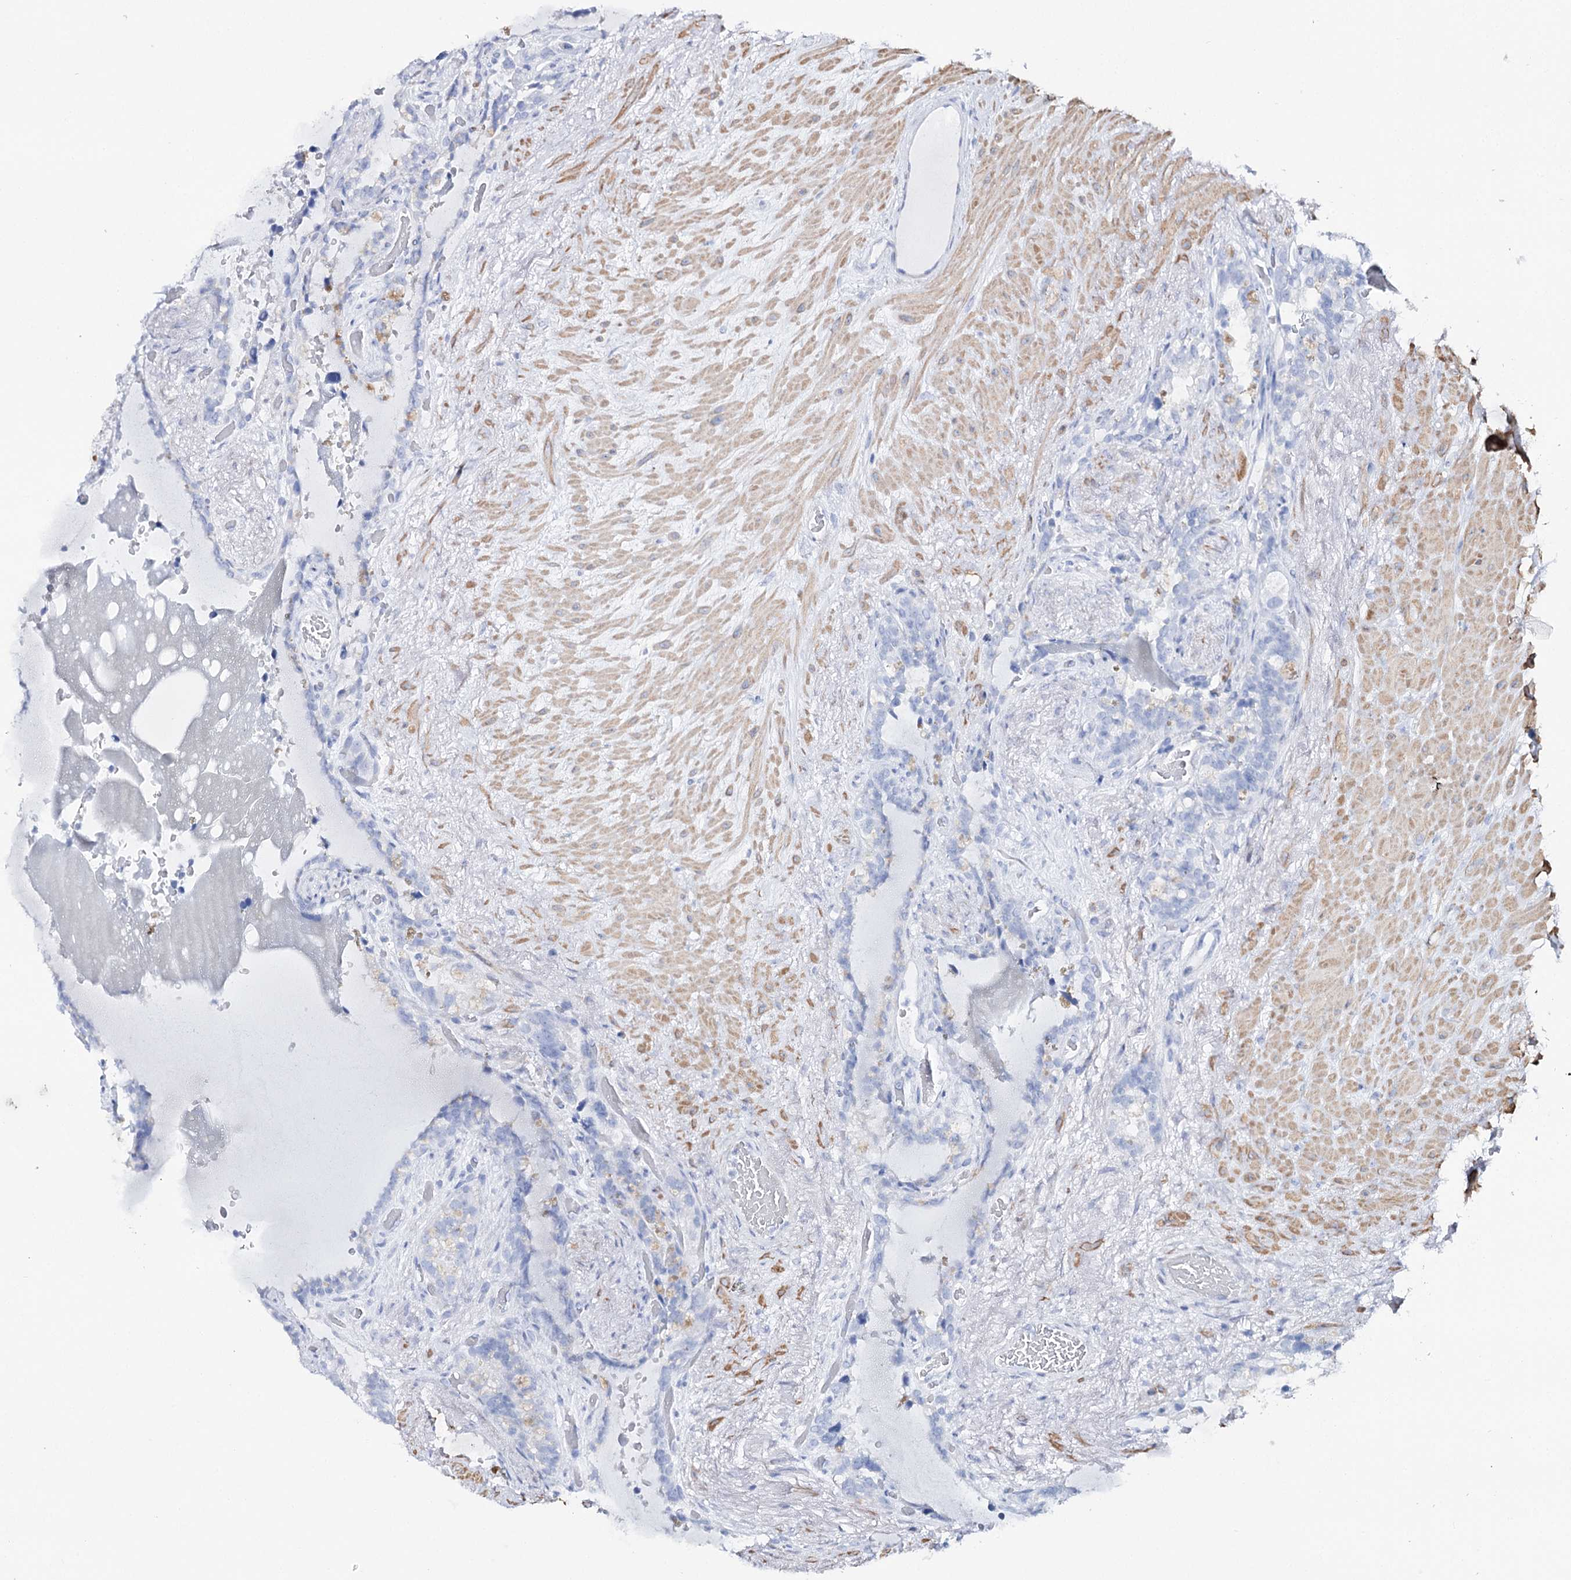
{"staining": {"intensity": "negative", "quantity": "none", "location": "none"}, "tissue": "seminal vesicle", "cell_type": "Glandular cells", "image_type": "normal", "snomed": [{"axis": "morphology", "description": "Normal tissue, NOS"}, {"axis": "topography", "description": "Seminal veicle"}], "caption": "Immunohistochemistry (IHC) of unremarkable human seminal vesicle displays no staining in glandular cells.", "gene": "CSN3", "patient": {"sex": "male", "age": 80}}